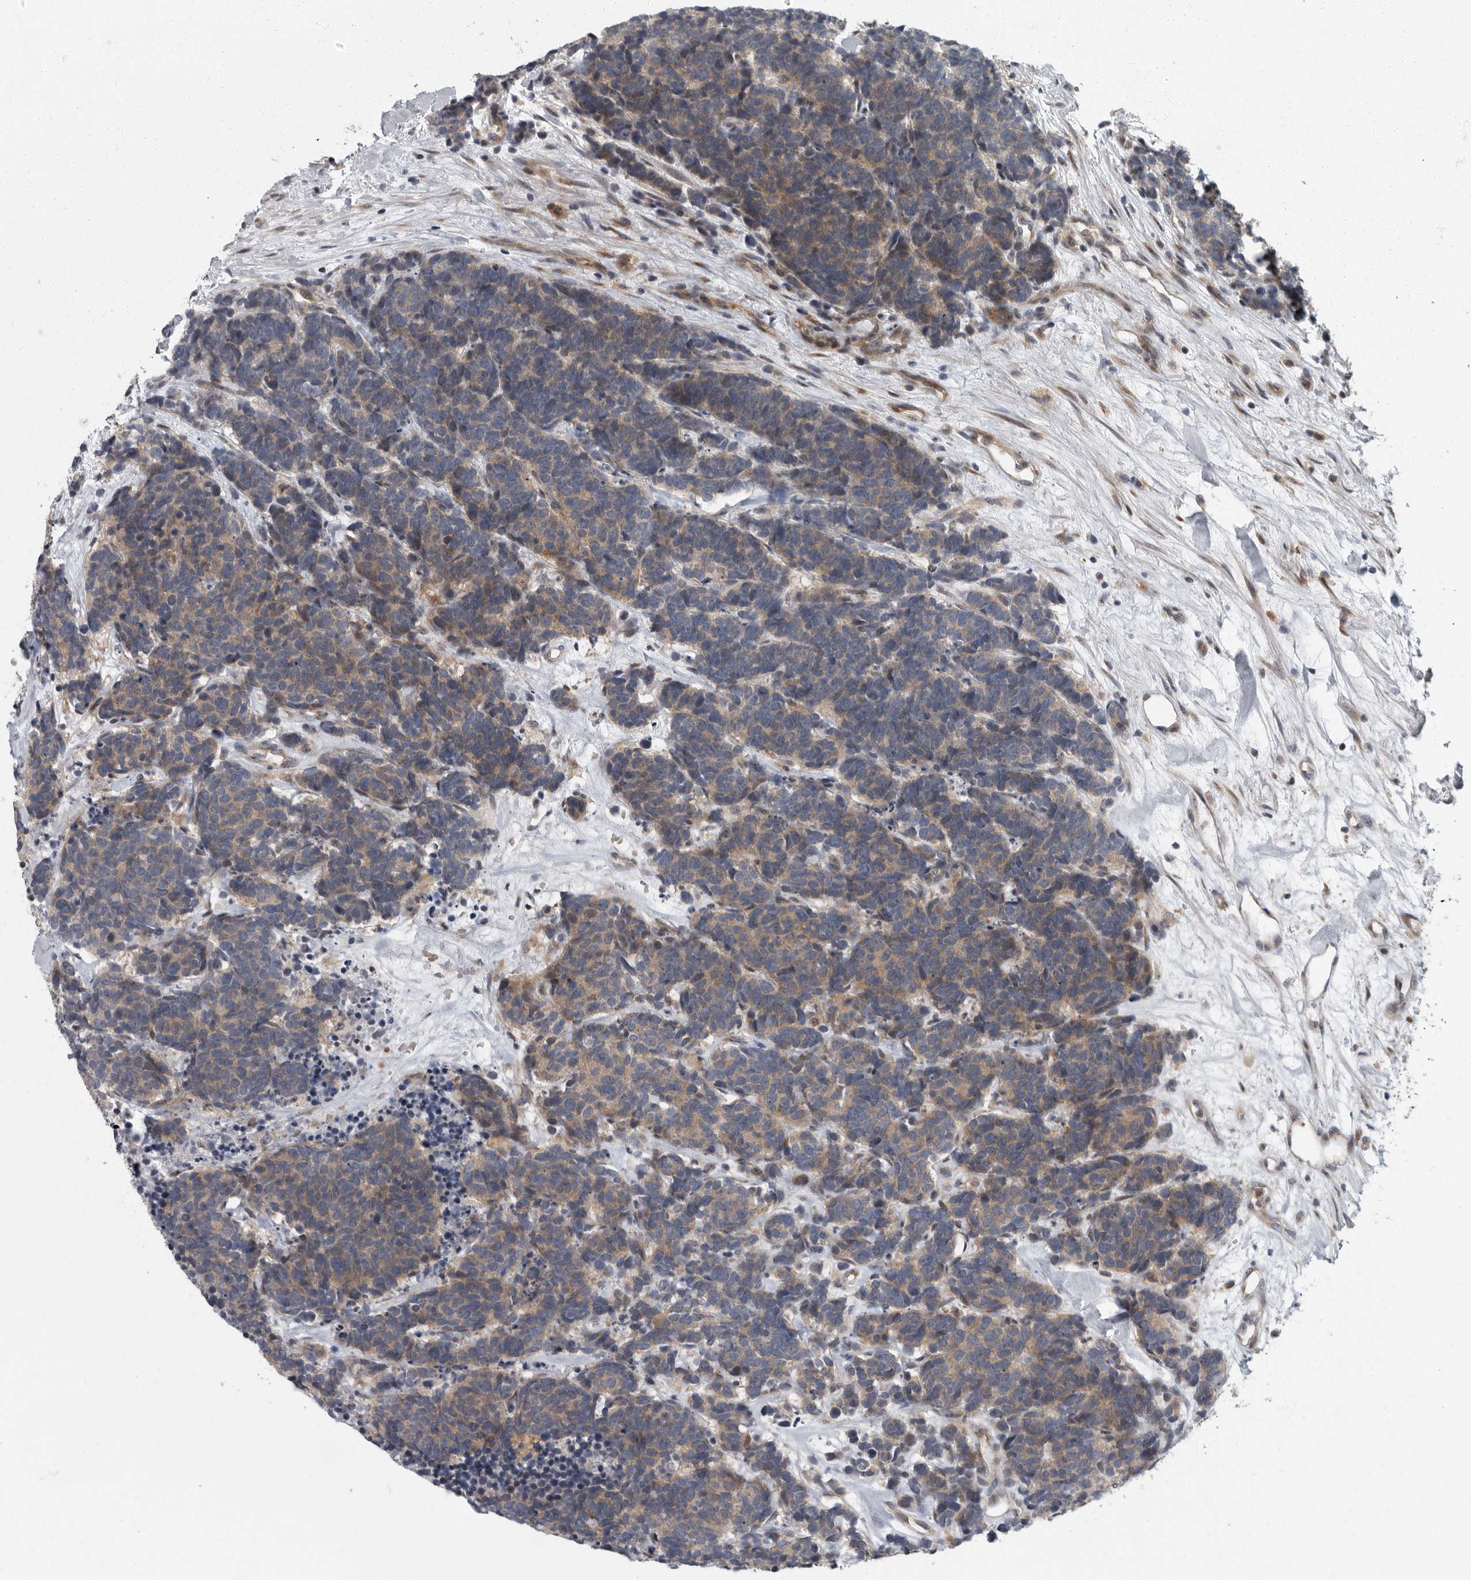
{"staining": {"intensity": "weak", "quantity": ">75%", "location": "cytoplasmic/membranous"}, "tissue": "carcinoid", "cell_type": "Tumor cells", "image_type": "cancer", "snomed": [{"axis": "morphology", "description": "Carcinoma, NOS"}, {"axis": "morphology", "description": "Carcinoid, malignant, NOS"}, {"axis": "topography", "description": "Urinary bladder"}], "caption": "High-power microscopy captured an immunohistochemistry photomicrograph of carcinoma, revealing weak cytoplasmic/membranous expression in about >75% of tumor cells. (brown staining indicates protein expression, while blue staining denotes nuclei).", "gene": "PDCD11", "patient": {"sex": "male", "age": 57}}